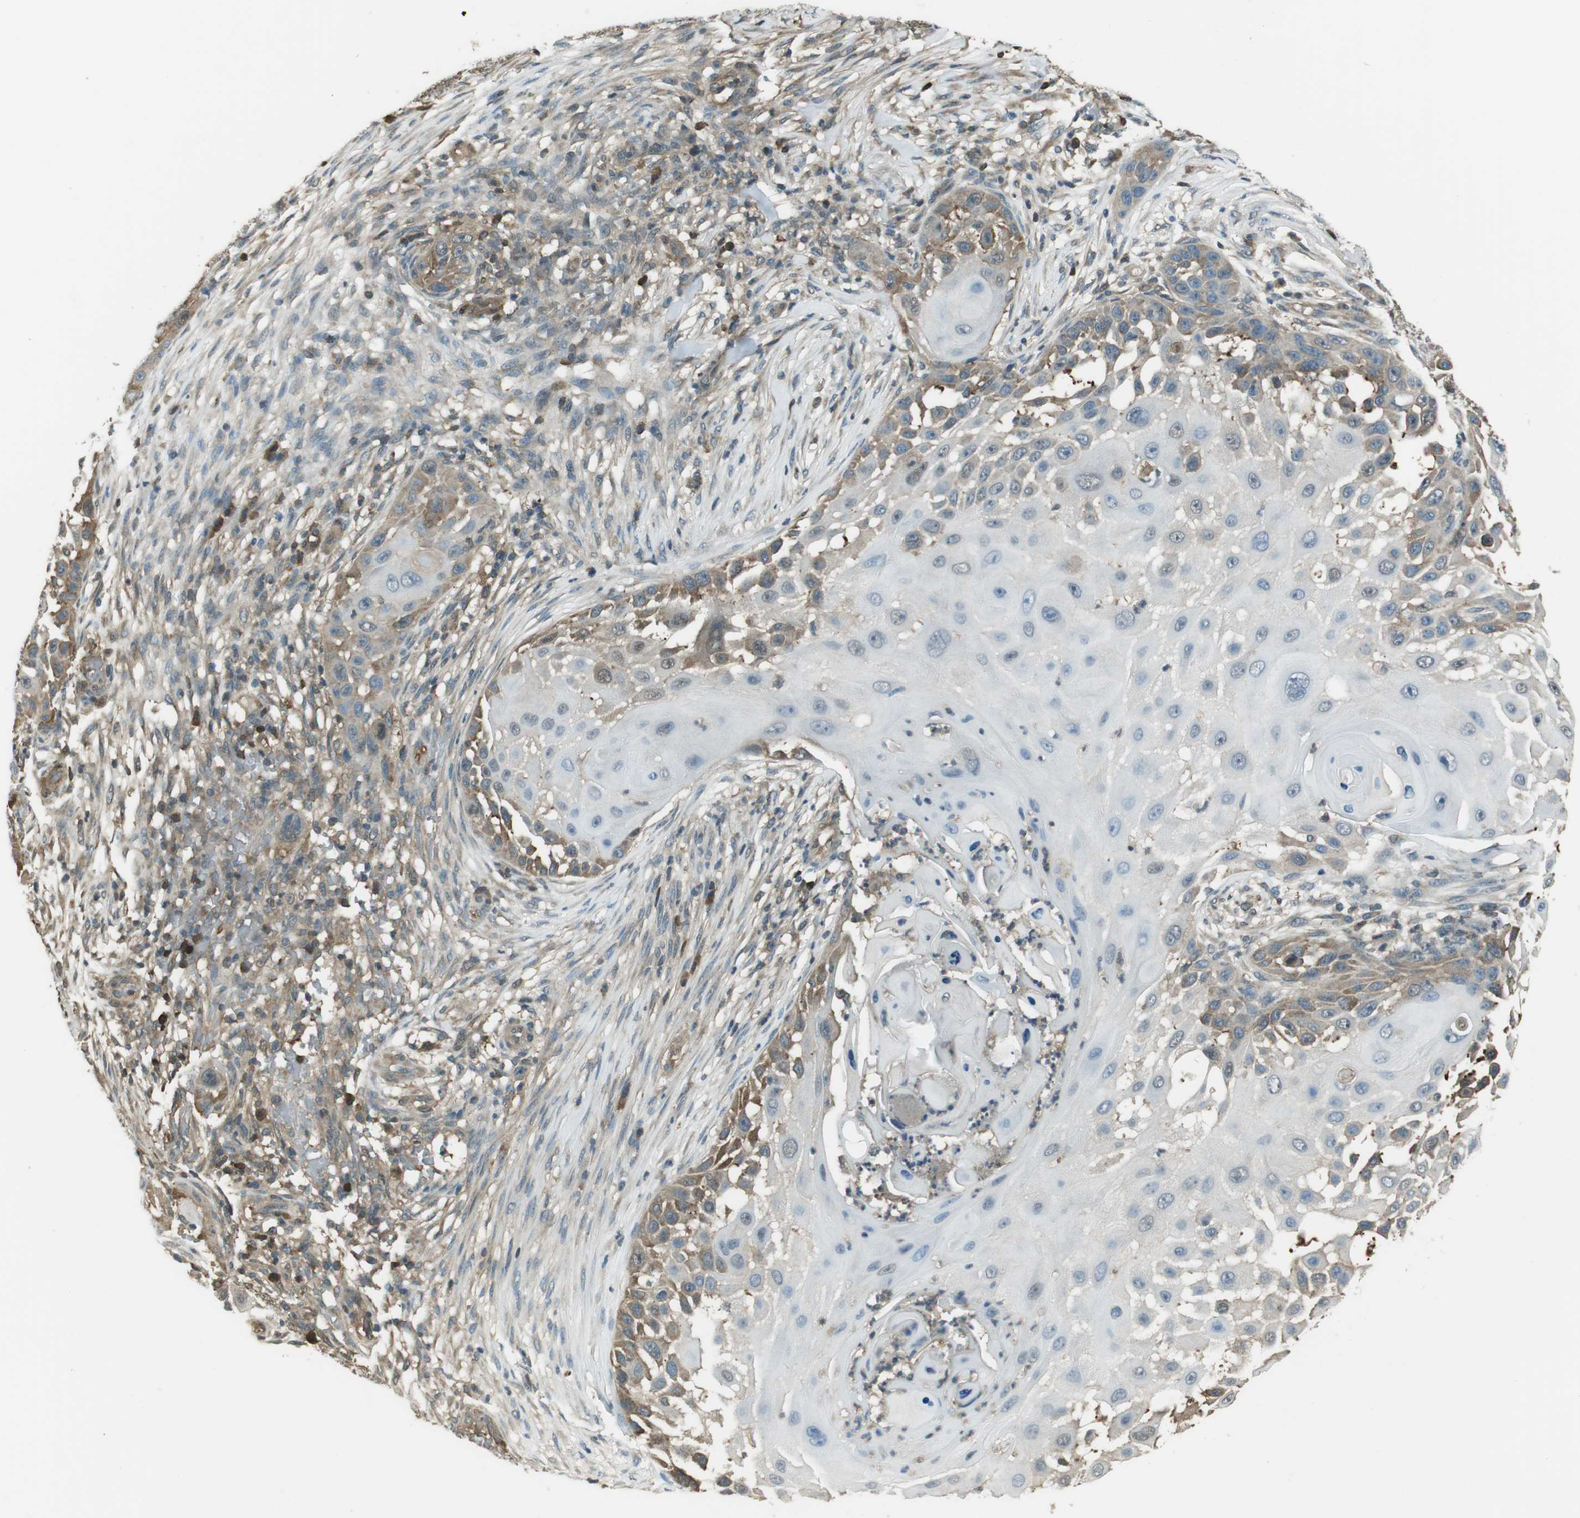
{"staining": {"intensity": "weak", "quantity": "25%-75%", "location": "cytoplasmic/membranous"}, "tissue": "skin cancer", "cell_type": "Tumor cells", "image_type": "cancer", "snomed": [{"axis": "morphology", "description": "Squamous cell carcinoma, NOS"}, {"axis": "topography", "description": "Skin"}], "caption": "The micrograph displays immunohistochemical staining of squamous cell carcinoma (skin). There is weak cytoplasmic/membranous positivity is seen in about 25%-75% of tumor cells. (brown staining indicates protein expression, while blue staining denotes nuclei).", "gene": "TWSG1", "patient": {"sex": "female", "age": 44}}